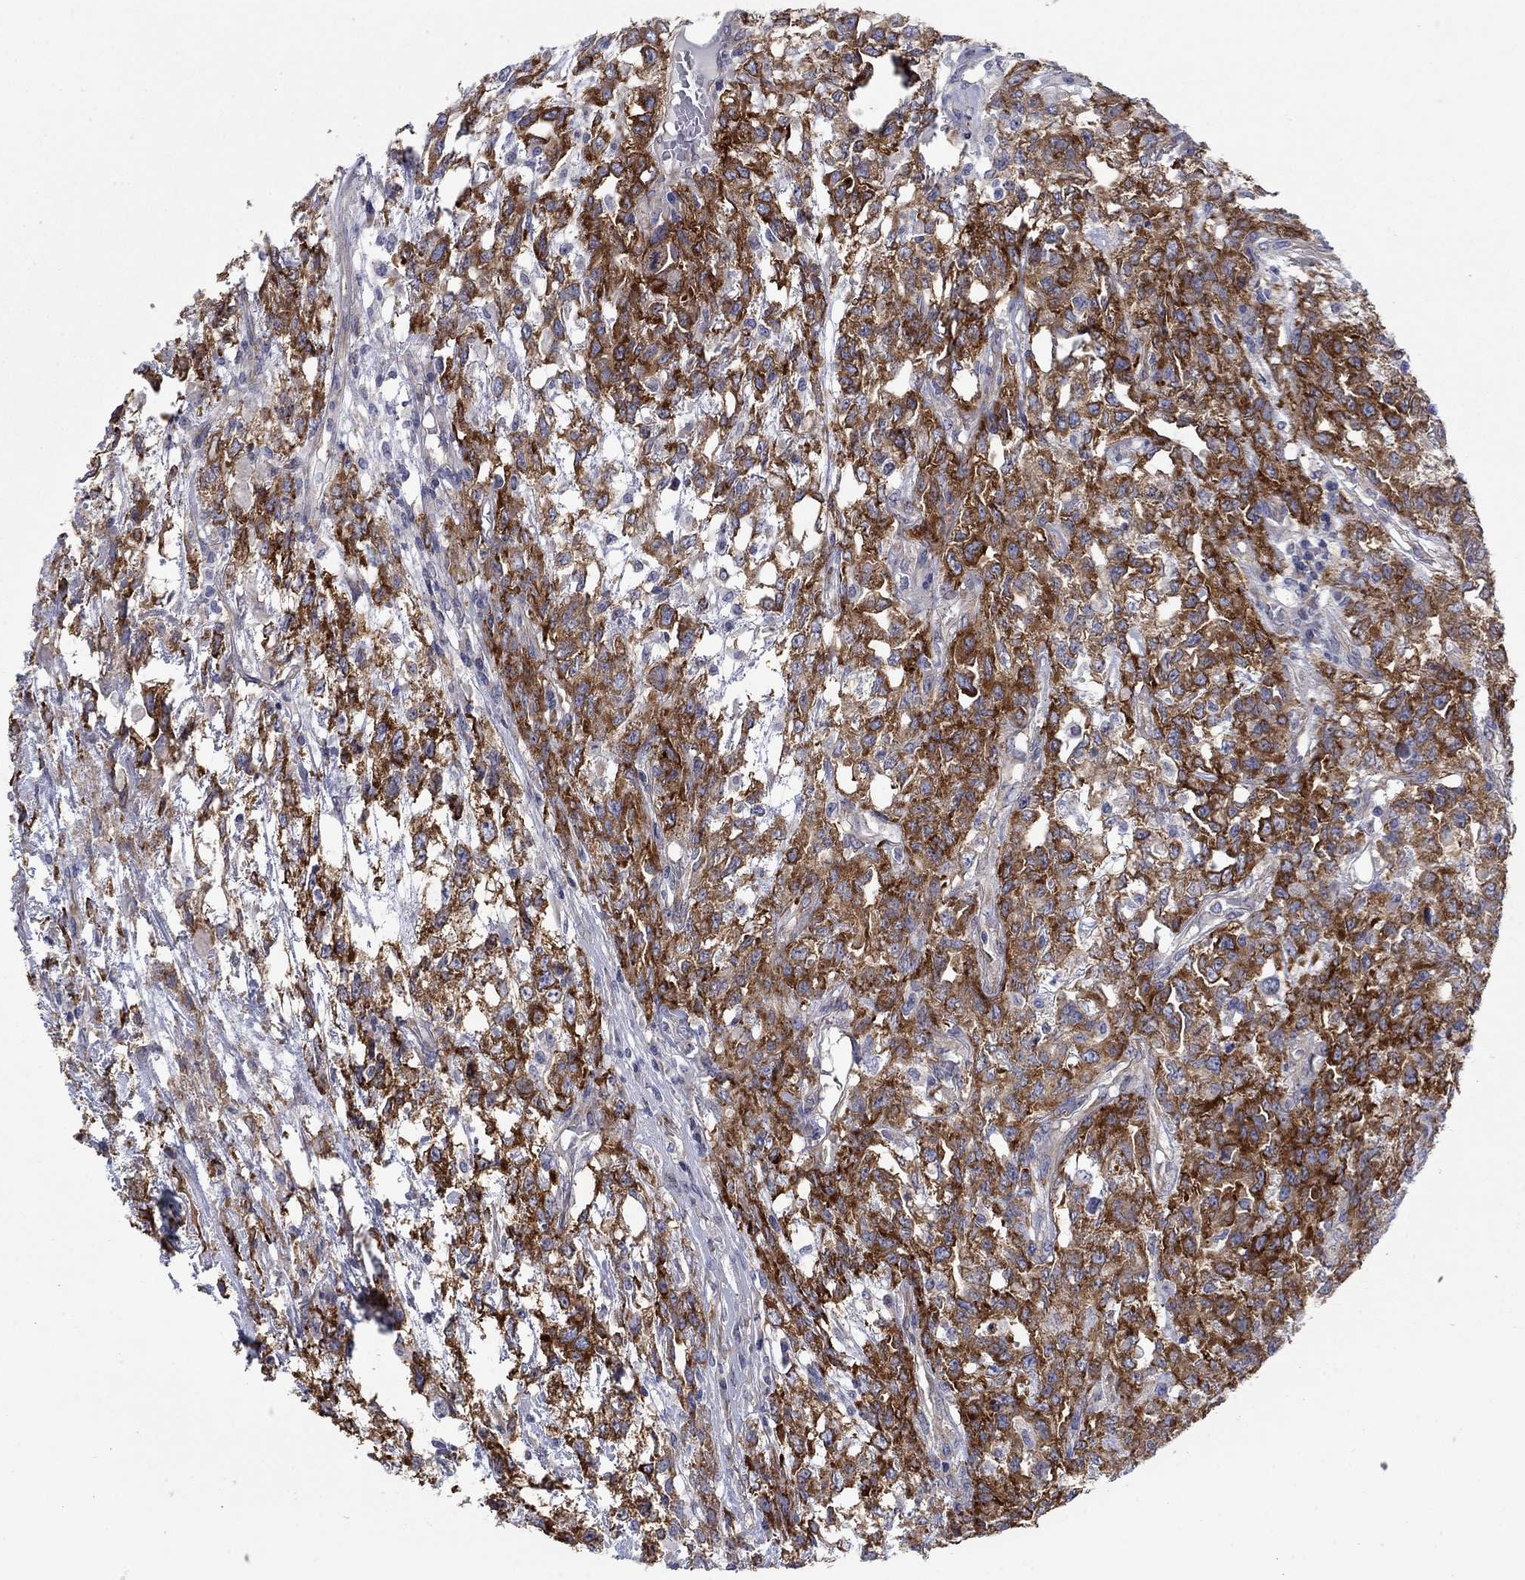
{"staining": {"intensity": "strong", "quantity": ">75%", "location": "cytoplasmic/membranous"}, "tissue": "testis cancer", "cell_type": "Tumor cells", "image_type": "cancer", "snomed": [{"axis": "morphology", "description": "Seminoma, NOS"}, {"axis": "topography", "description": "Testis"}], "caption": "Brown immunohistochemical staining in human testis cancer demonstrates strong cytoplasmic/membranous staining in approximately >75% of tumor cells. Using DAB (brown) and hematoxylin (blue) stains, captured at high magnification using brightfield microscopy.", "gene": "FXR1", "patient": {"sex": "male", "age": 52}}